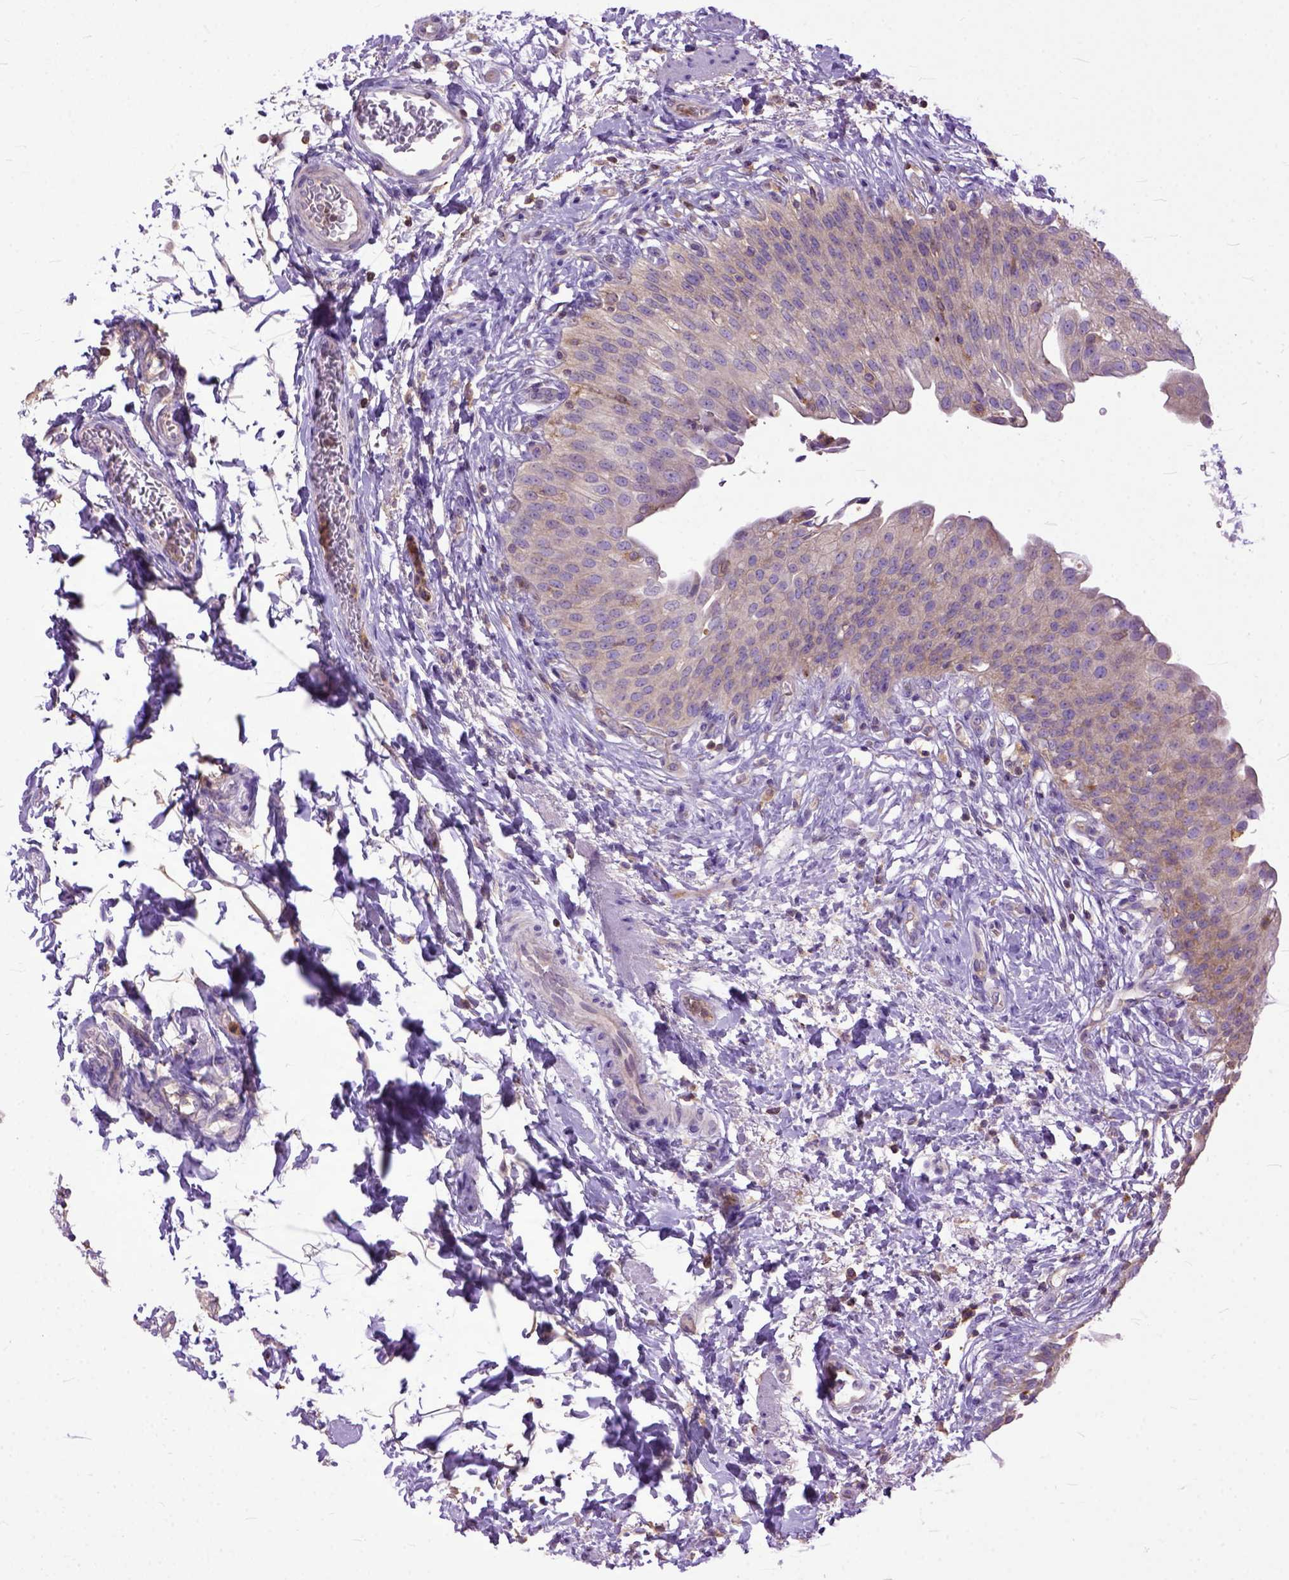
{"staining": {"intensity": "moderate", "quantity": "<25%", "location": "cytoplasmic/membranous"}, "tissue": "urinary bladder", "cell_type": "Urothelial cells", "image_type": "normal", "snomed": [{"axis": "morphology", "description": "Normal tissue, NOS"}, {"axis": "topography", "description": "Urinary bladder"}, {"axis": "topography", "description": "Peripheral nerve tissue"}], "caption": "Immunohistochemistry (IHC) (DAB (3,3'-diaminobenzidine)) staining of benign human urinary bladder exhibits moderate cytoplasmic/membranous protein positivity in approximately <25% of urothelial cells.", "gene": "NAMPT", "patient": {"sex": "female", "age": 60}}